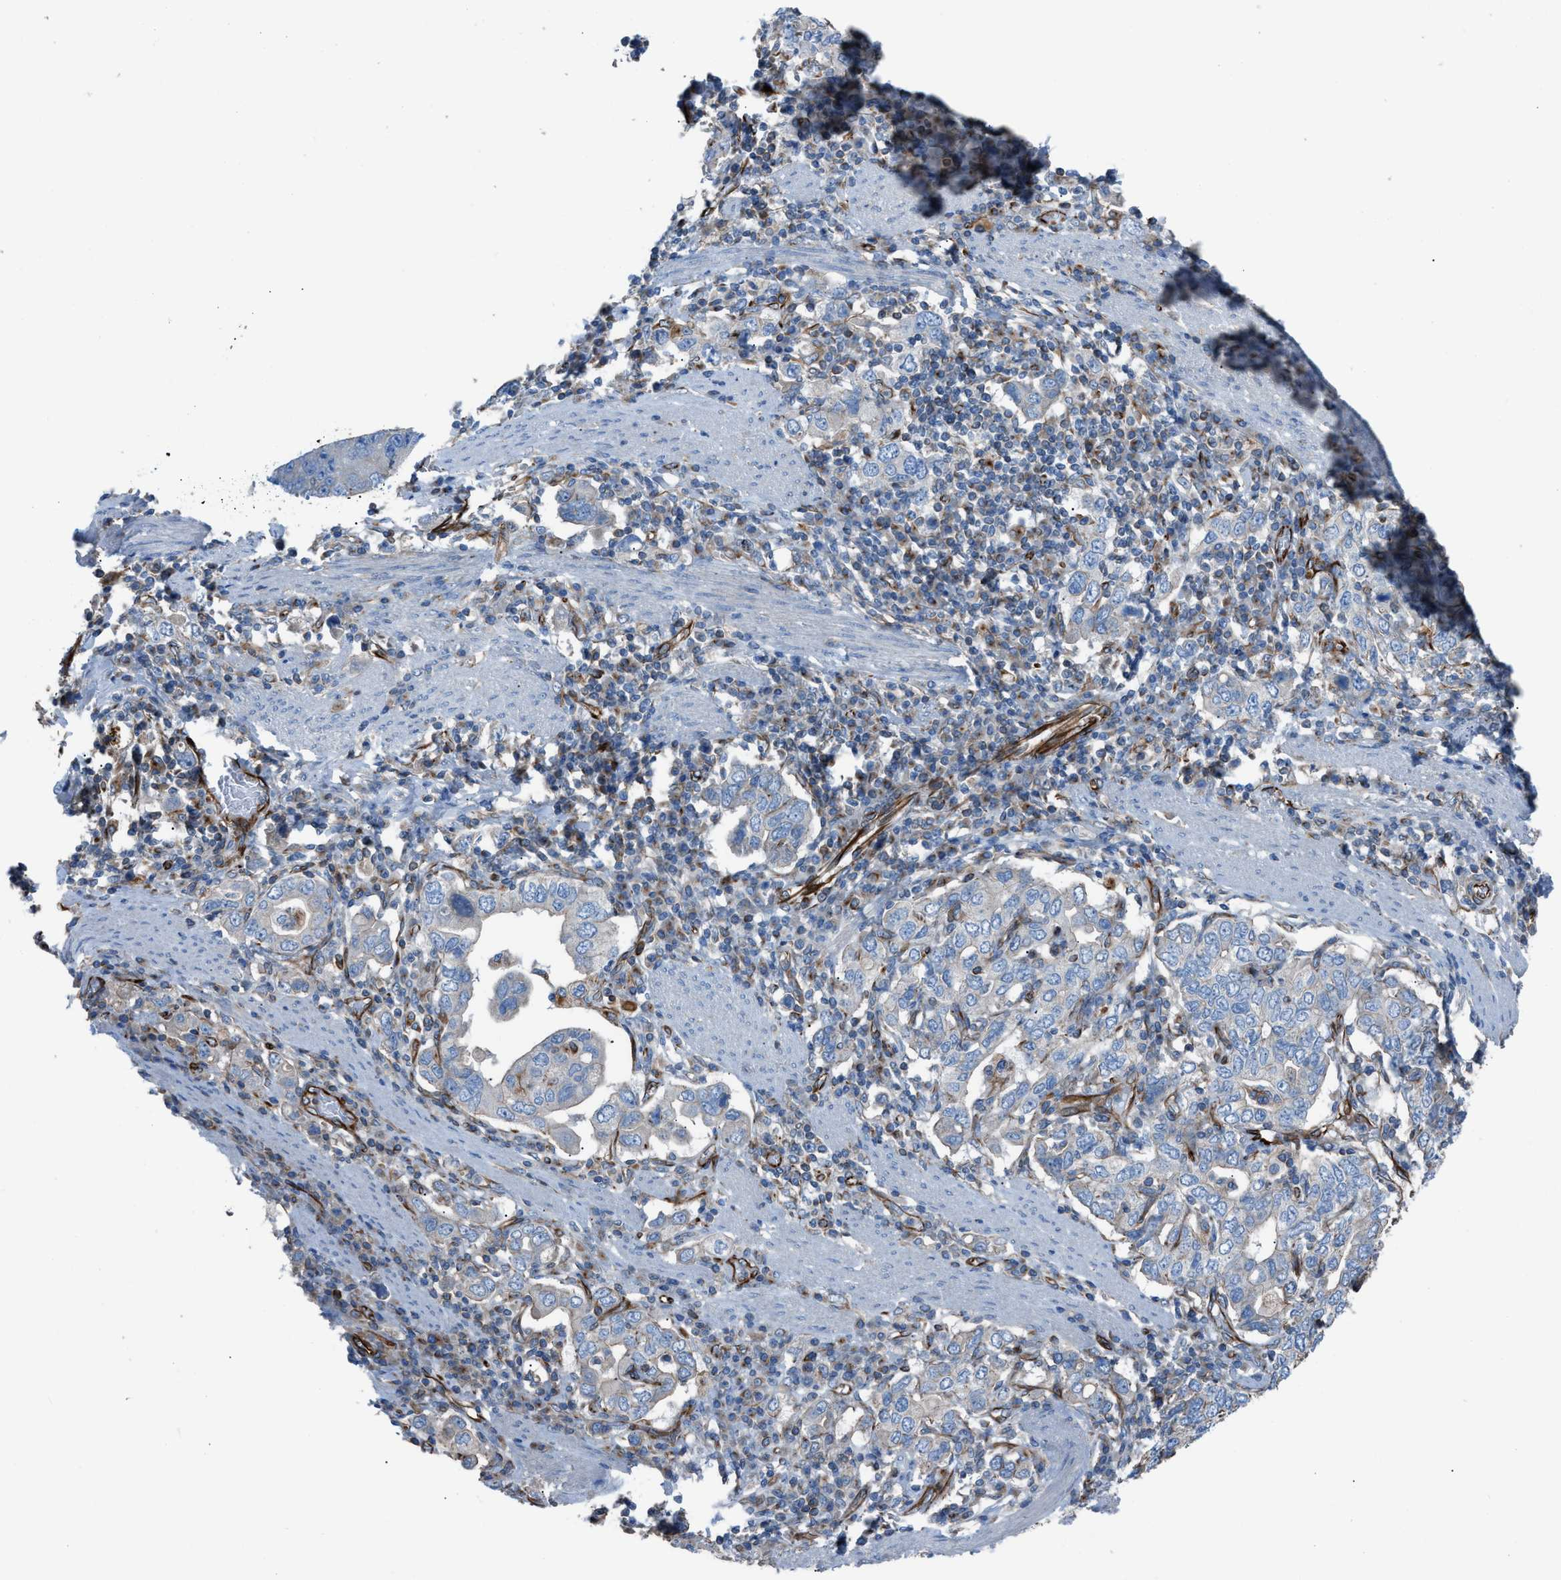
{"staining": {"intensity": "negative", "quantity": "none", "location": "none"}, "tissue": "stomach cancer", "cell_type": "Tumor cells", "image_type": "cancer", "snomed": [{"axis": "morphology", "description": "Adenocarcinoma, NOS"}, {"axis": "topography", "description": "Stomach, upper"}], "caption": "Tumor cells are negative for protein expression in human stomach cancer.", "gene": "CABP7", "patient": {"sex": "male", "age": 62}}